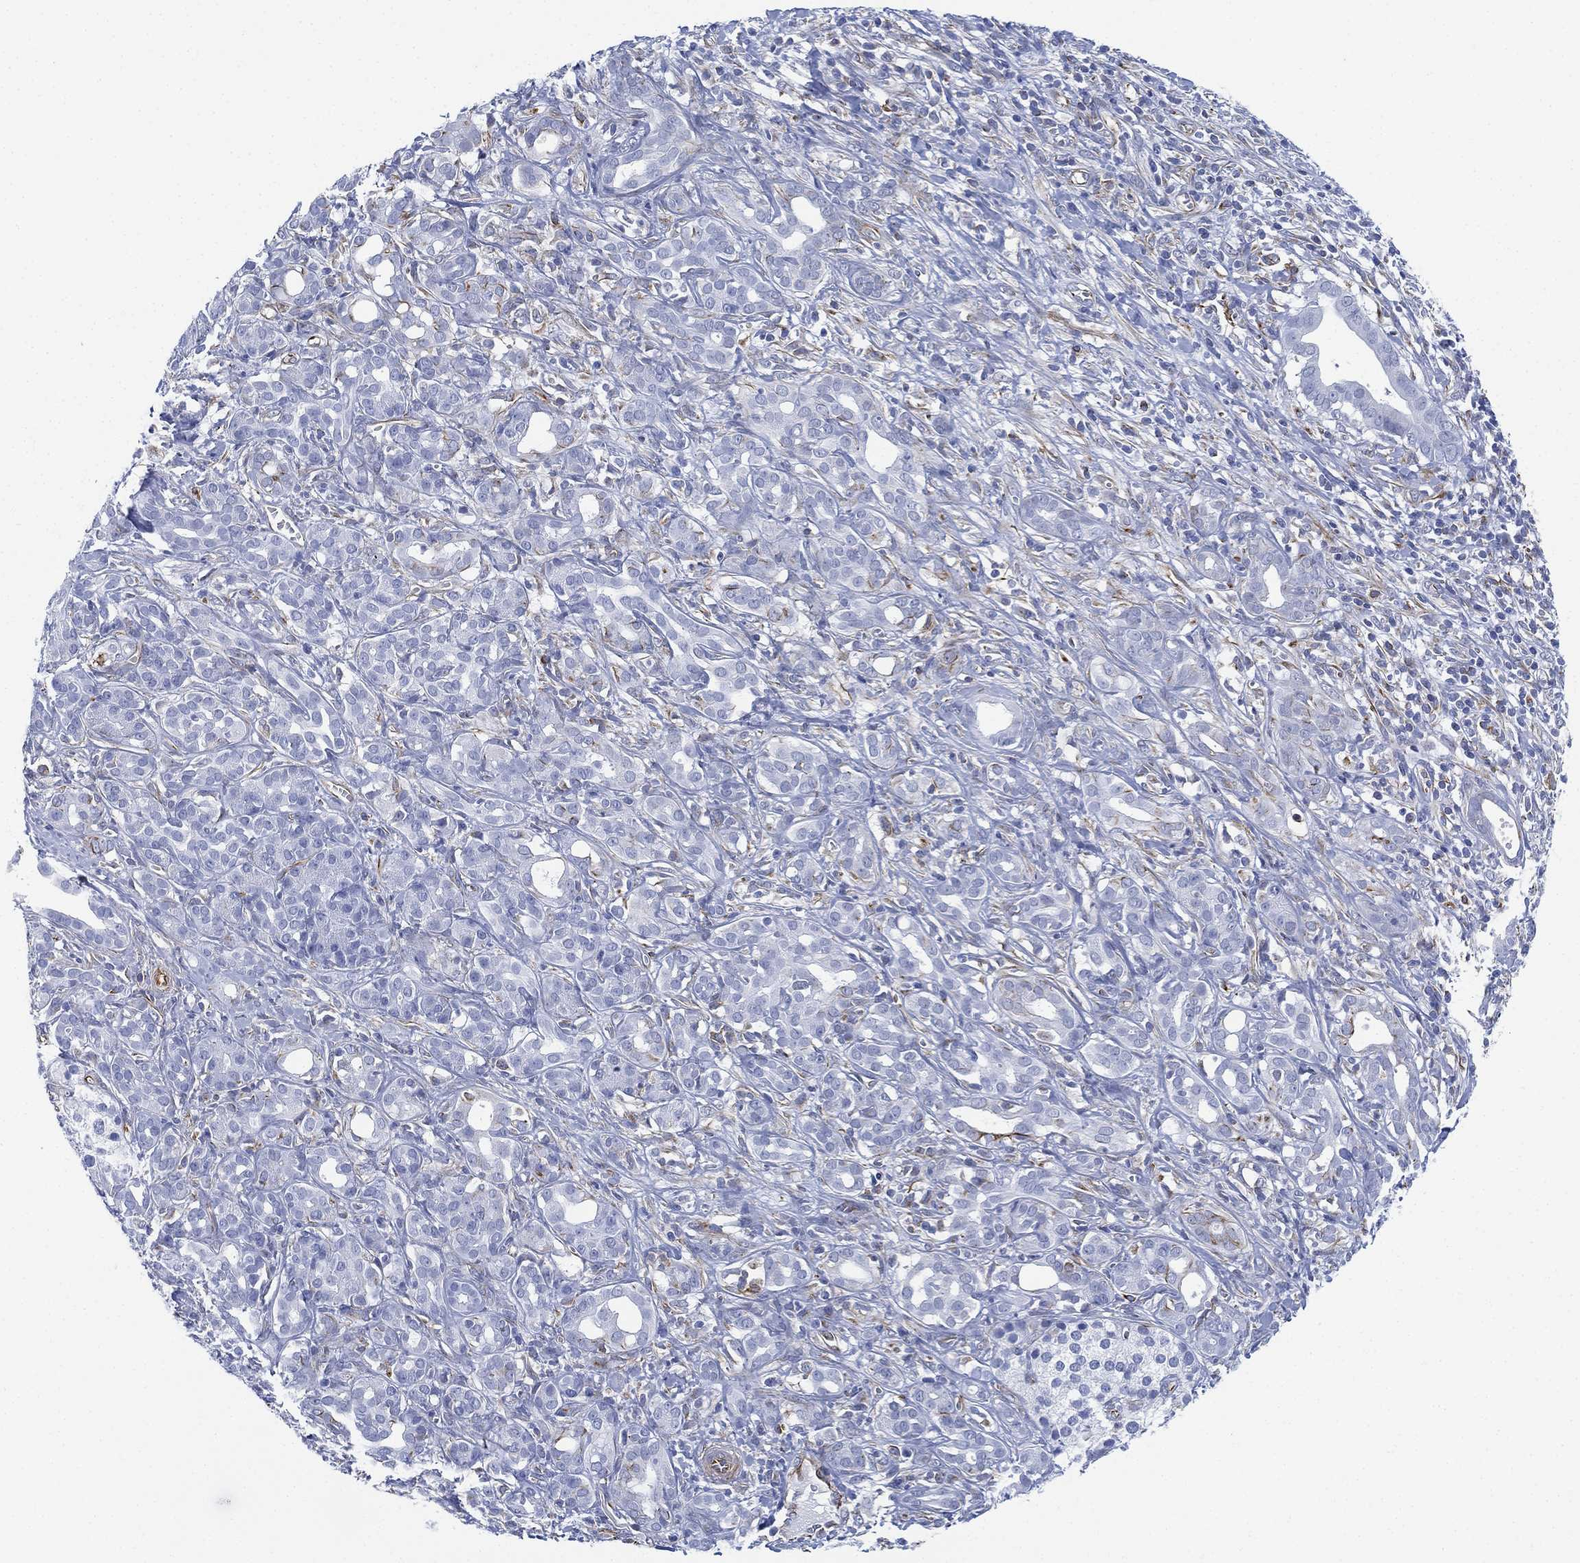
{"staining": {"intensity": "negative", "quantity": "none", "location": "none"}, "tissue": "pancreatic cancer", "cell_type": "Tumor cells", "image_type": "cancer", "snomed": [{"axis": "morphology", "description": "Adenocarcinoma, NOS"}, {"axis": "topography", "description": "Pancreas"}], "caption": "IHC histopathology image of neoplastic tissue: pancreatic adenocarcinoma stained with DAB (3,3'-diaminobenzidine) reveals no significant protein expression in tumor cells. (Stains: DAB (3,3'-diaminobenzidine) immunohistochemistry (IHC) with hematoxylin counter stain, Microscopy: brightfield microscopy at high magnification).", "gene": "PSKH2", "patient": {"sex": "male", "age": 61}}